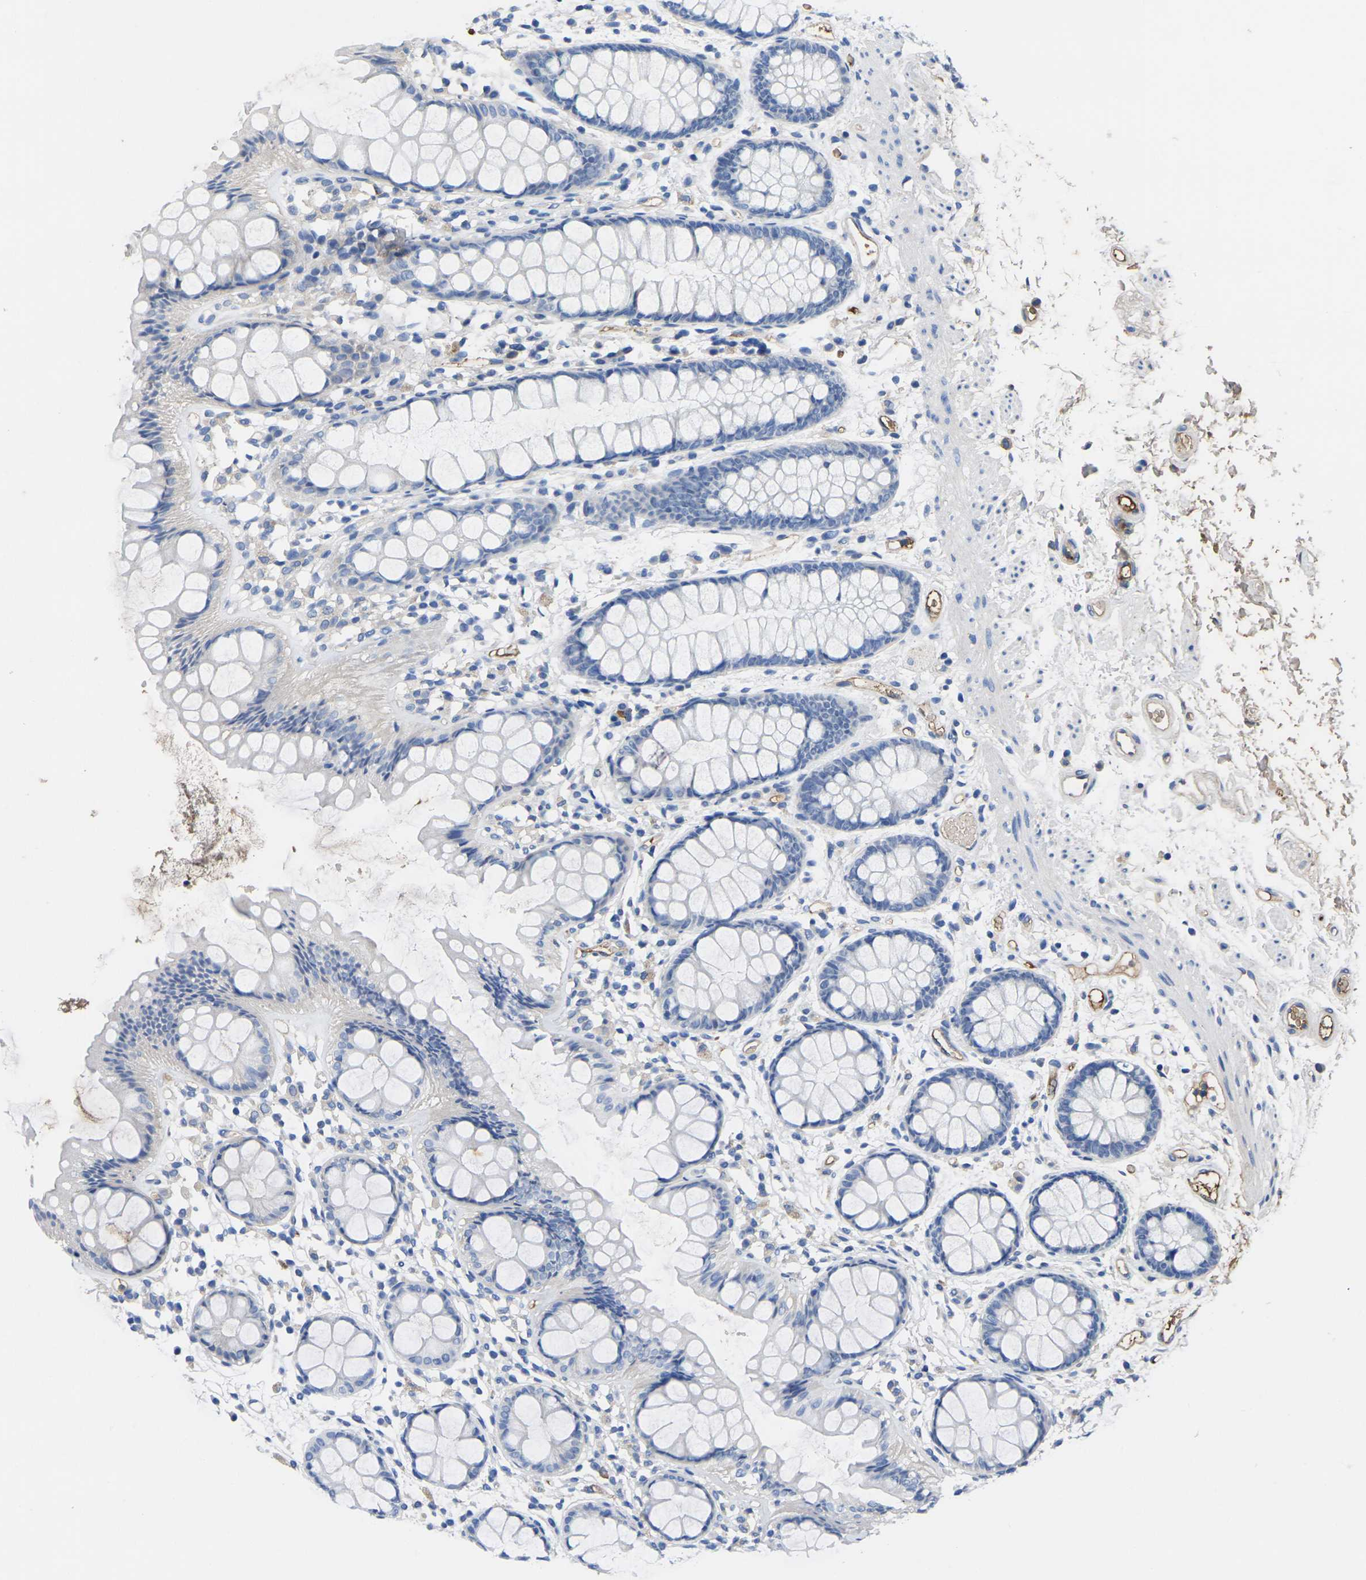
{"staining": {"intensity": "strong", "quantity": "<25%", "location": "cytoplasmic/membranous"}, "tissue": "rectum", "cell_type": "Glandular cells", "image_type": "normal", "snomed": [{"axis": "morphology", "description": "Normal tissue, NOS"}, {"axis": "topography", "description": "Rectum"}], "caption": "Protein expression analysis of benign rectum displays strong cytoplasmic/membranous staining in approximately <25% of glandular cells.", "gene": "GREM2", "patient": {"sex": "female", "age": 66}}